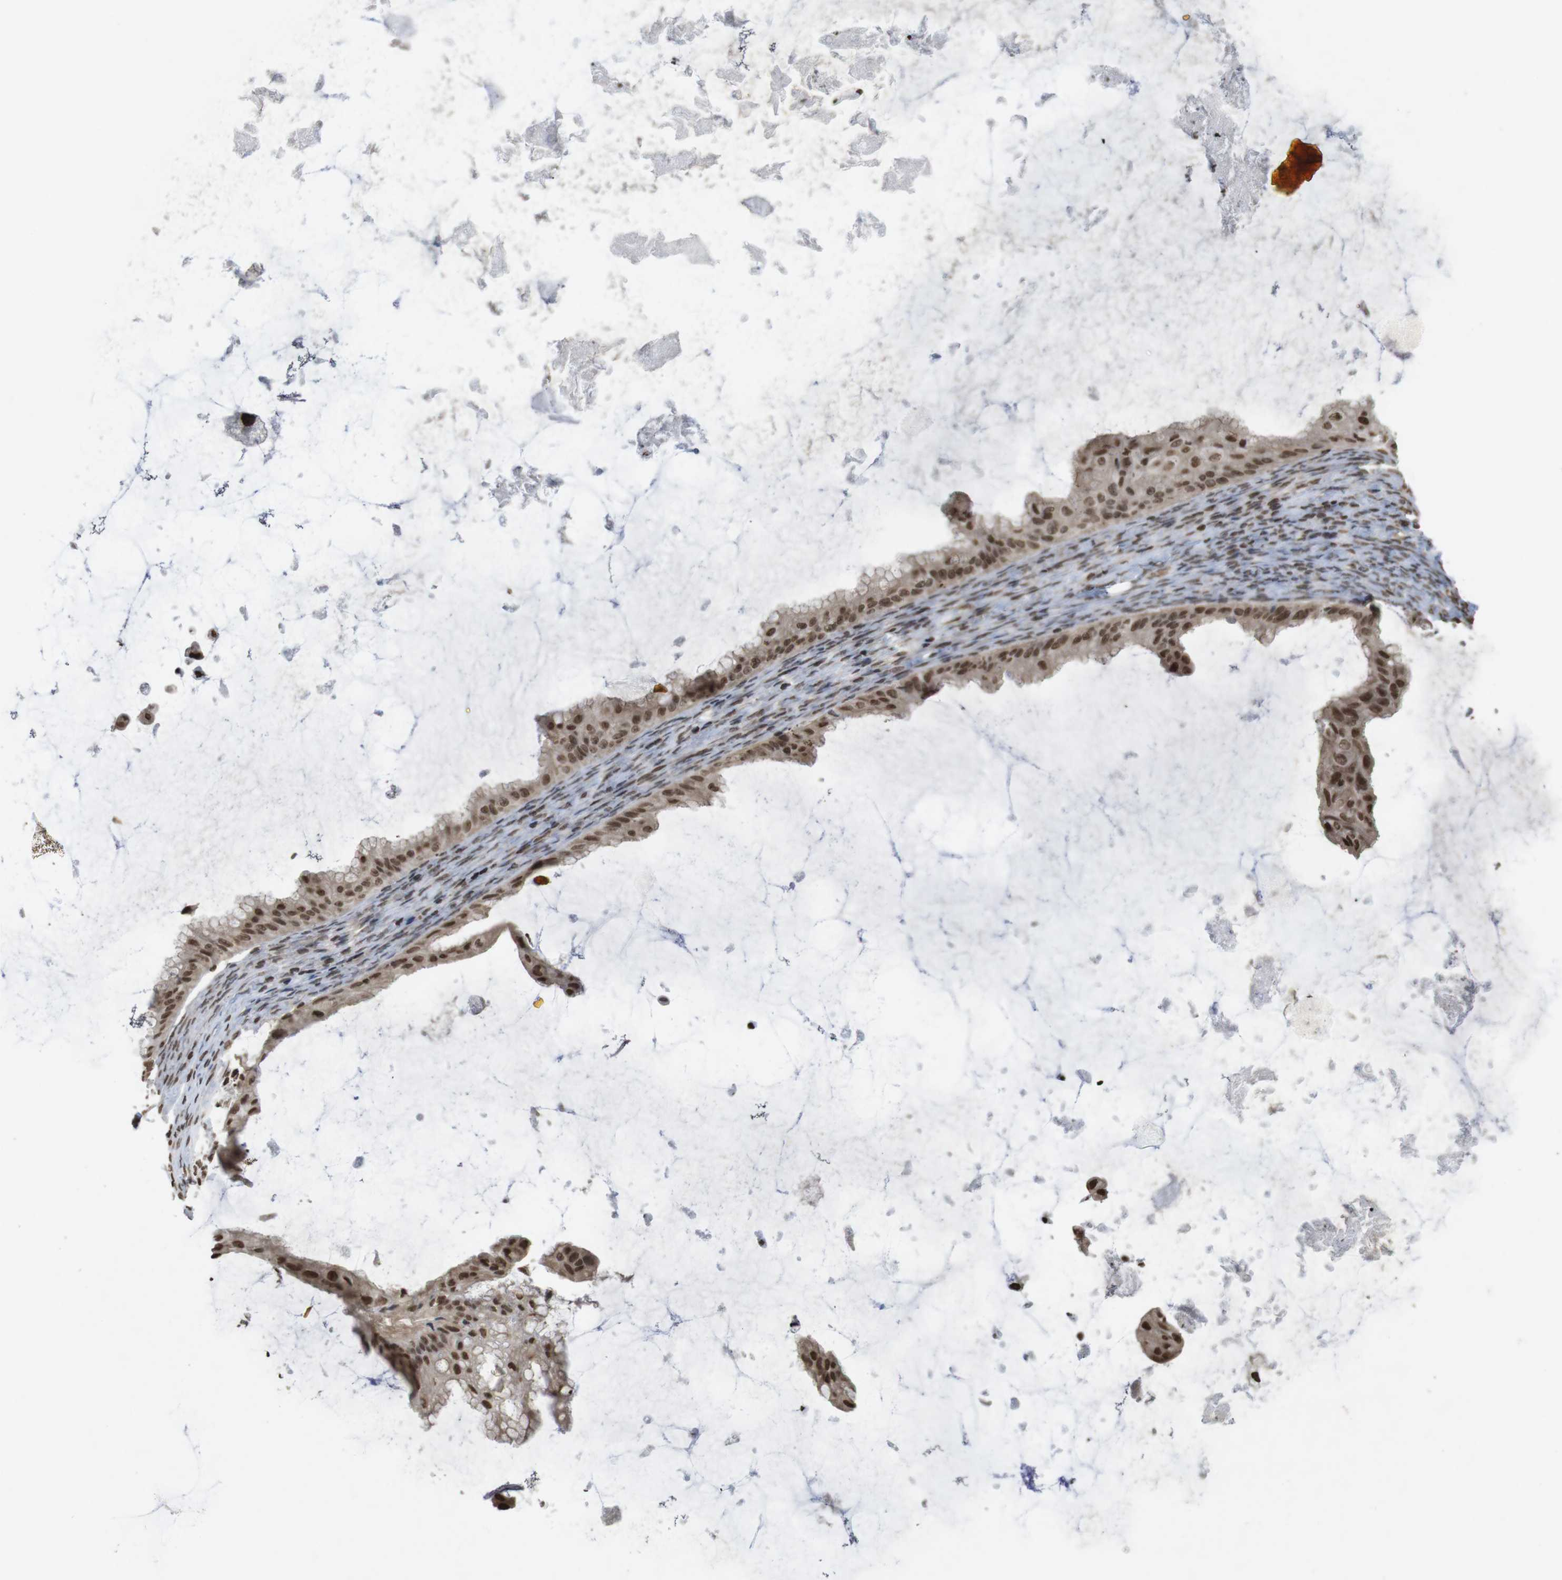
{"staining": {"intensity": "moderate", "quantity": ">75%", "location": "cytoplasmic/membranous,nuclear"}, "tissue": "ovarian cancer", "cell_type": "Tumor cells", "image_type": "cancer", "snomed": [{"axis": "morphology", "description": "Cystadenocarcinoma, mucinous, NOS"}, {"axis": "topography", "description": "Ovary"}], "caption": "A histopathology image of human ovarian cancer (mucinous cystadenocarcinoma) stained for a protein exhibits moderate cytoplasmic/membranous and nuclear brown staining in tumor cells. The staining is performed using DAB (3,3'-diaminobenzidine) brown chromogen to label protein expression. The nuclei are counter-stained blue using hematoxylin.", "gene": "FOXA3", "patient": {"sex": "female", "age": 61}}